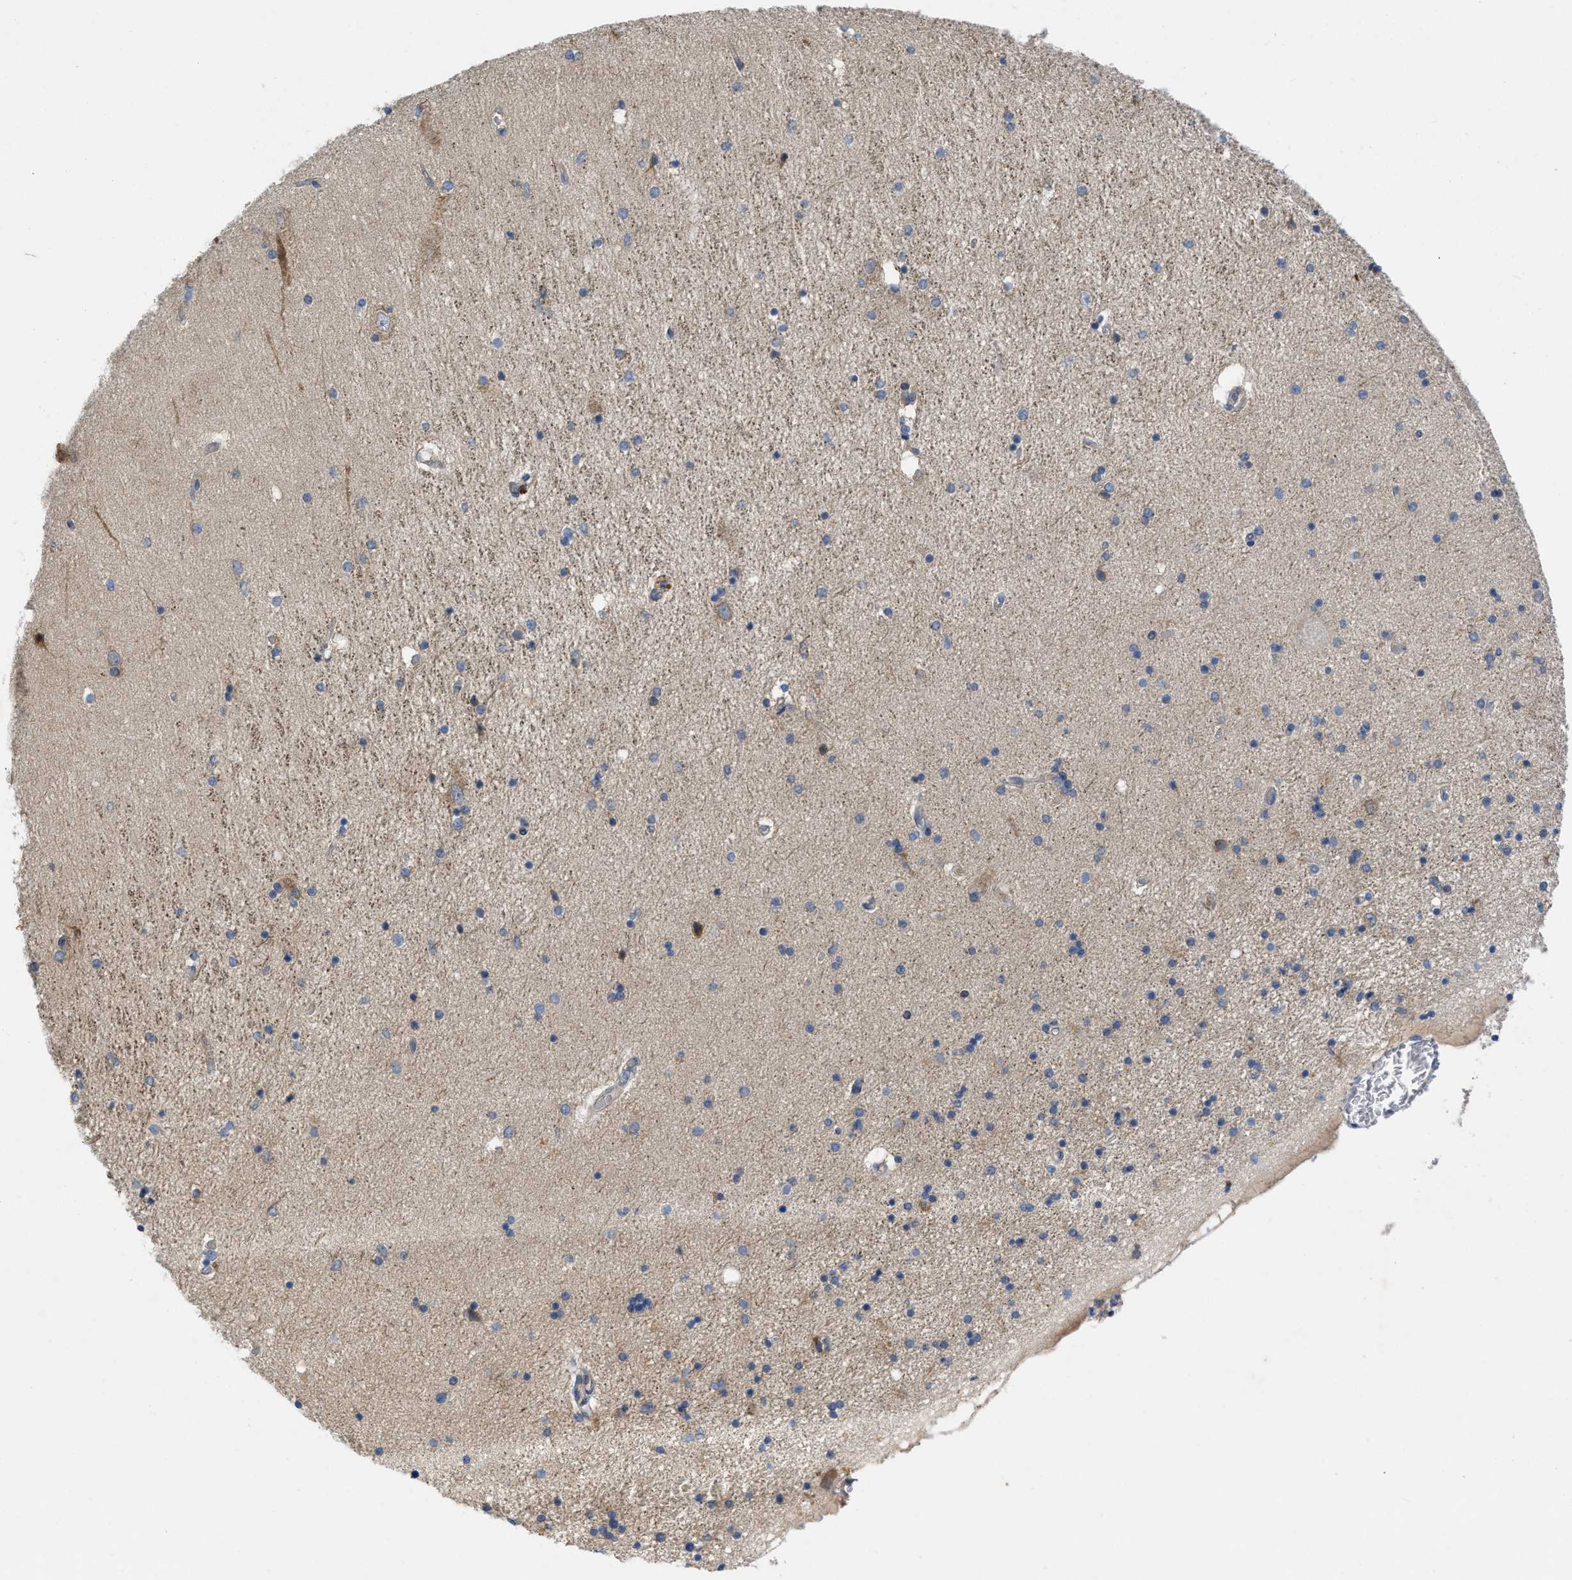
{"staining": {"intensity": "negative", "quantity": "none", "location": "none"}, "tissue": "hippocampus", "cell_type": "Glial cells", "image_type": "normal", "snomed": [{"axis": "morphology", "description": "Normal tissue, NOS"}, {"axis": "topography", "description": "Hippocampus"}], "caption": "This is an immunohistochemistry histopathology image of unremarkable hippocampus. There is no expression in glial cells.", "gene": "TMEM131", "patient": {"sex": "female", "age": 54}}